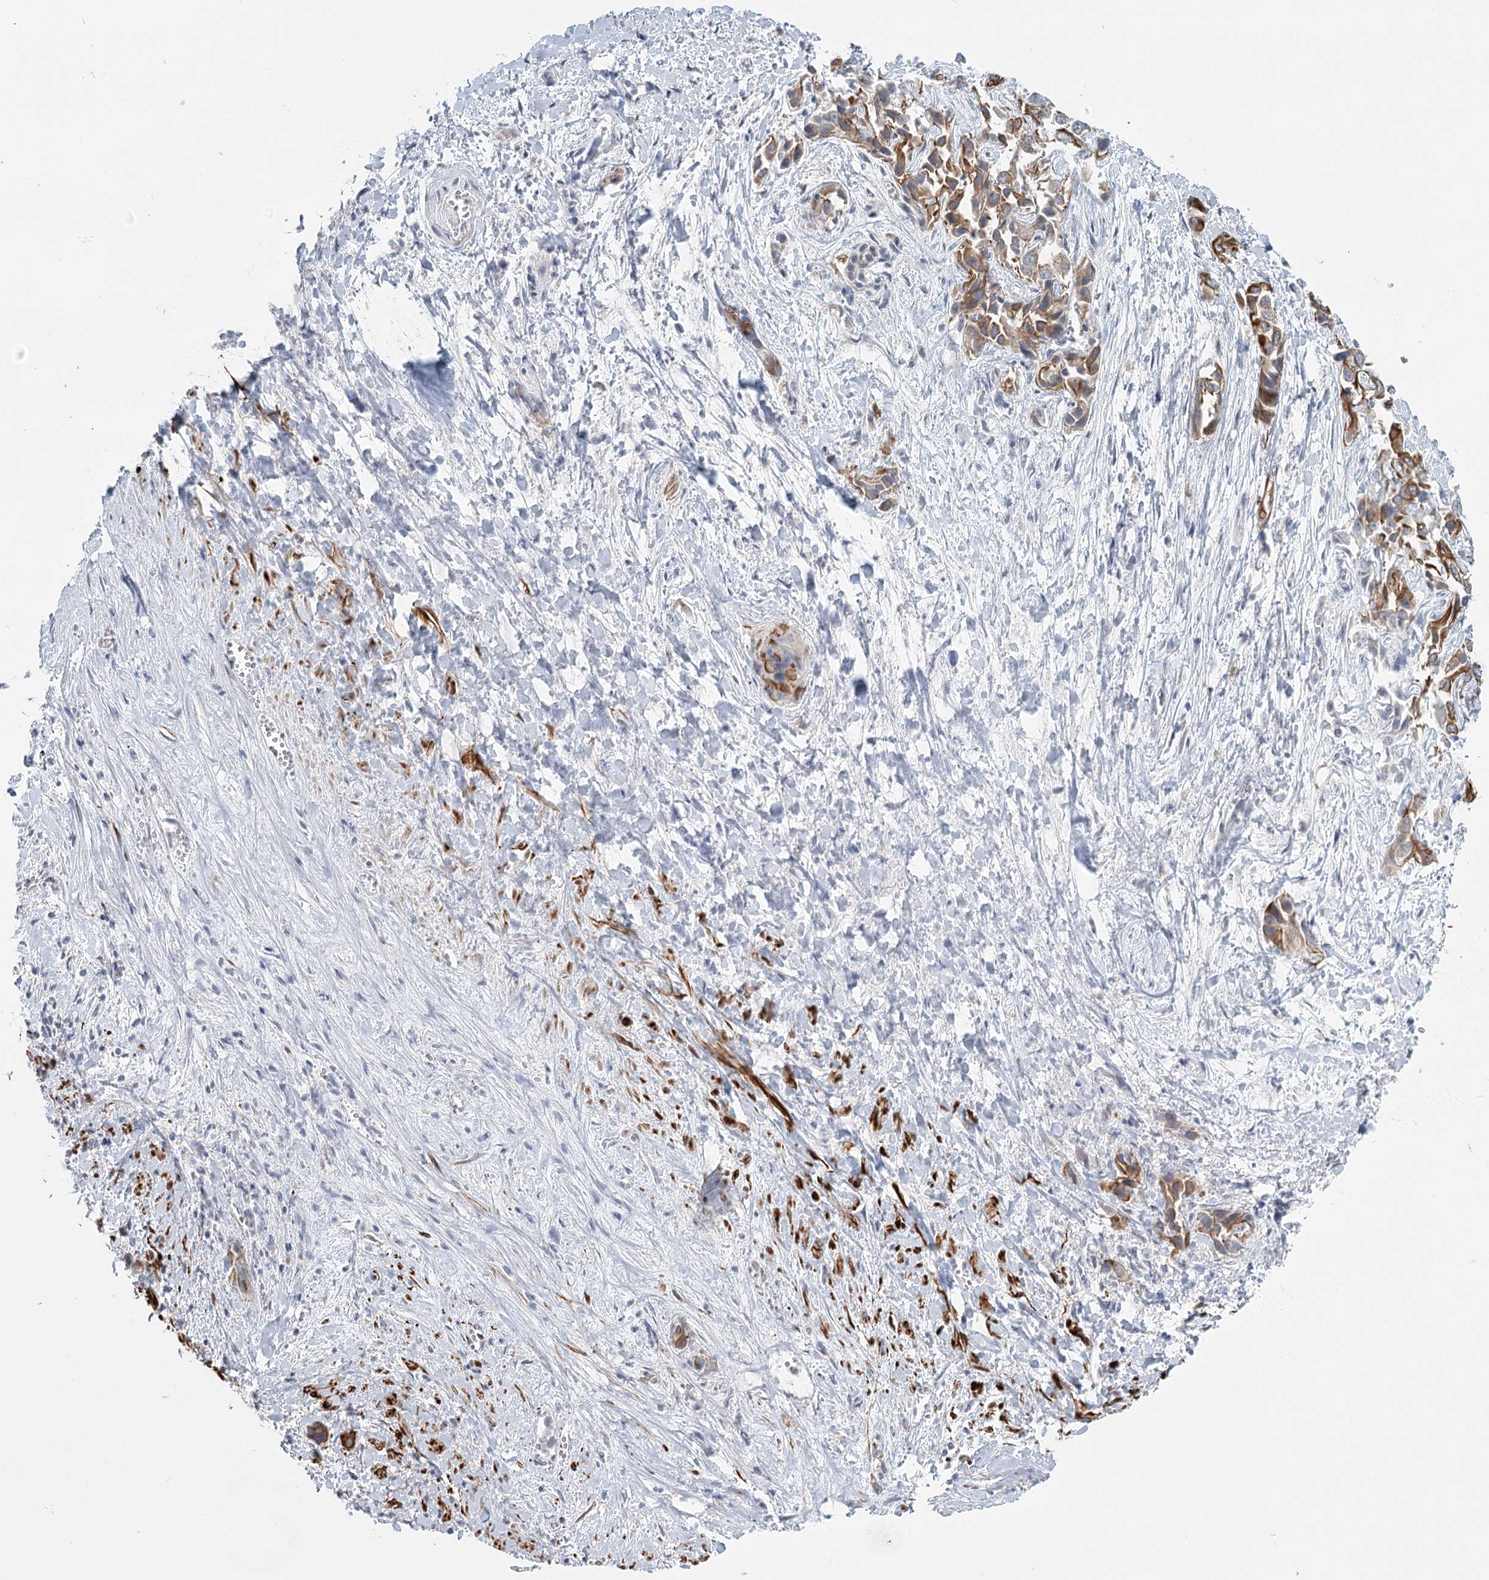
{"staining": {"intensity": "strong", "quantity": ">75%", "location": "cytoplasmic/membranous"}, "tissue": "liver cancer", "cell_type": "Tumor cells", "image_type": "cancer", "snomed": [{"axis": "morphology", "description": "Cholangiocarcinoma"}, {"axis": "topography", "description": "Liver"}], "caption": "DAB immunohistochemical staining of human cholangiocarcinoma (liver) displays strong cytoplasmic/membranous protein expression in about >75% of tumor cells.", "gene": "TMEM70", "patient": {"sex": "female", "age": 52}}